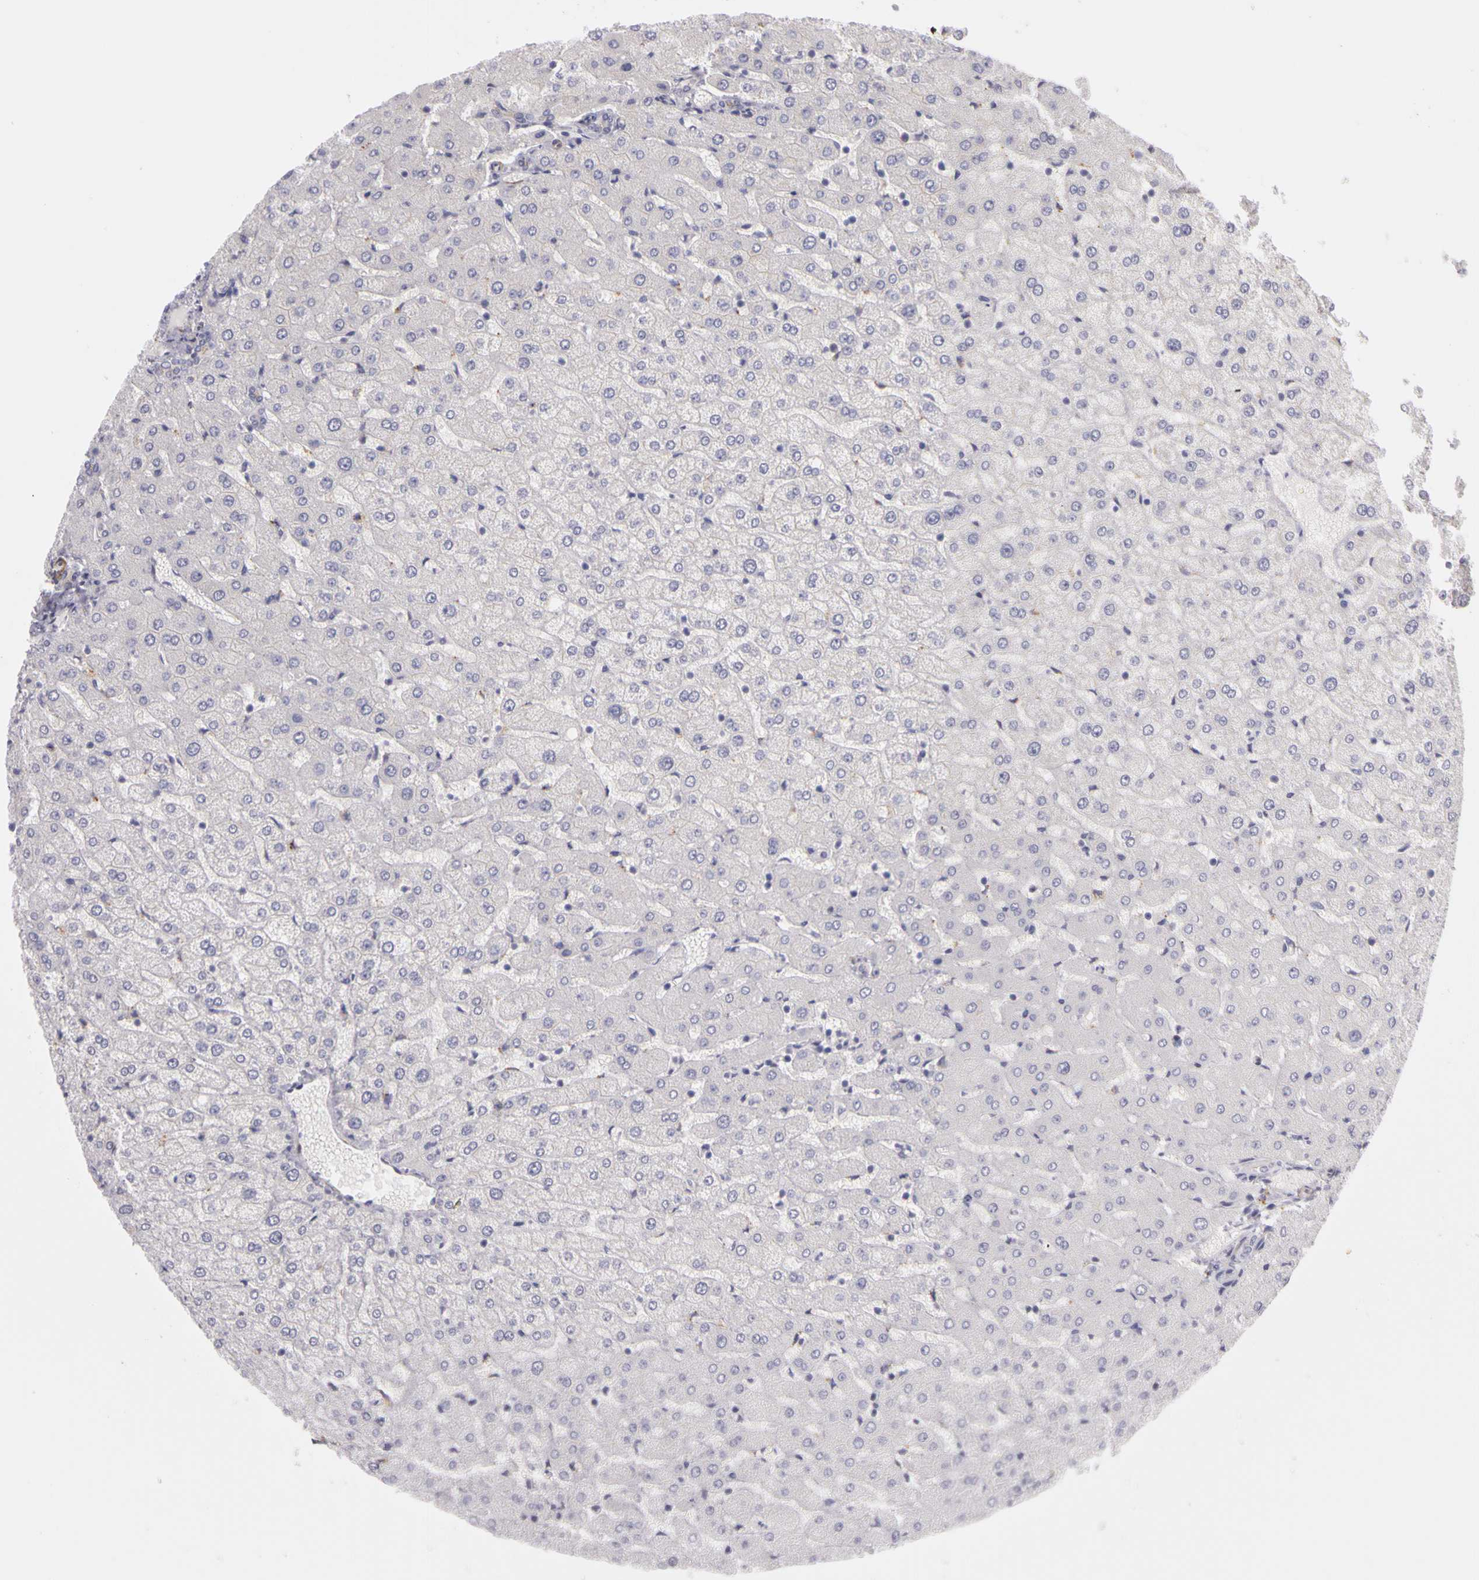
{"staining": {"intensity": "negative", "quantity": "none", "location": "none"}, "tissue": "liver", "cell_type": "Cholangiocytes", "image_type": "normal", "snomed": [{"axis": "morphology", "description": "Normal tissue, NOS"}, {"axis": "morphology", "description": "Fibrosis, NOS"}, {"axis": "topography", "description": "Liver"}], "caption": "Human liver stained for a protein using immunohistochemistry shows no expression in cholangiocytes.", "gene": "CNTN2", "patient": {"sex": "female", "age": 29}}